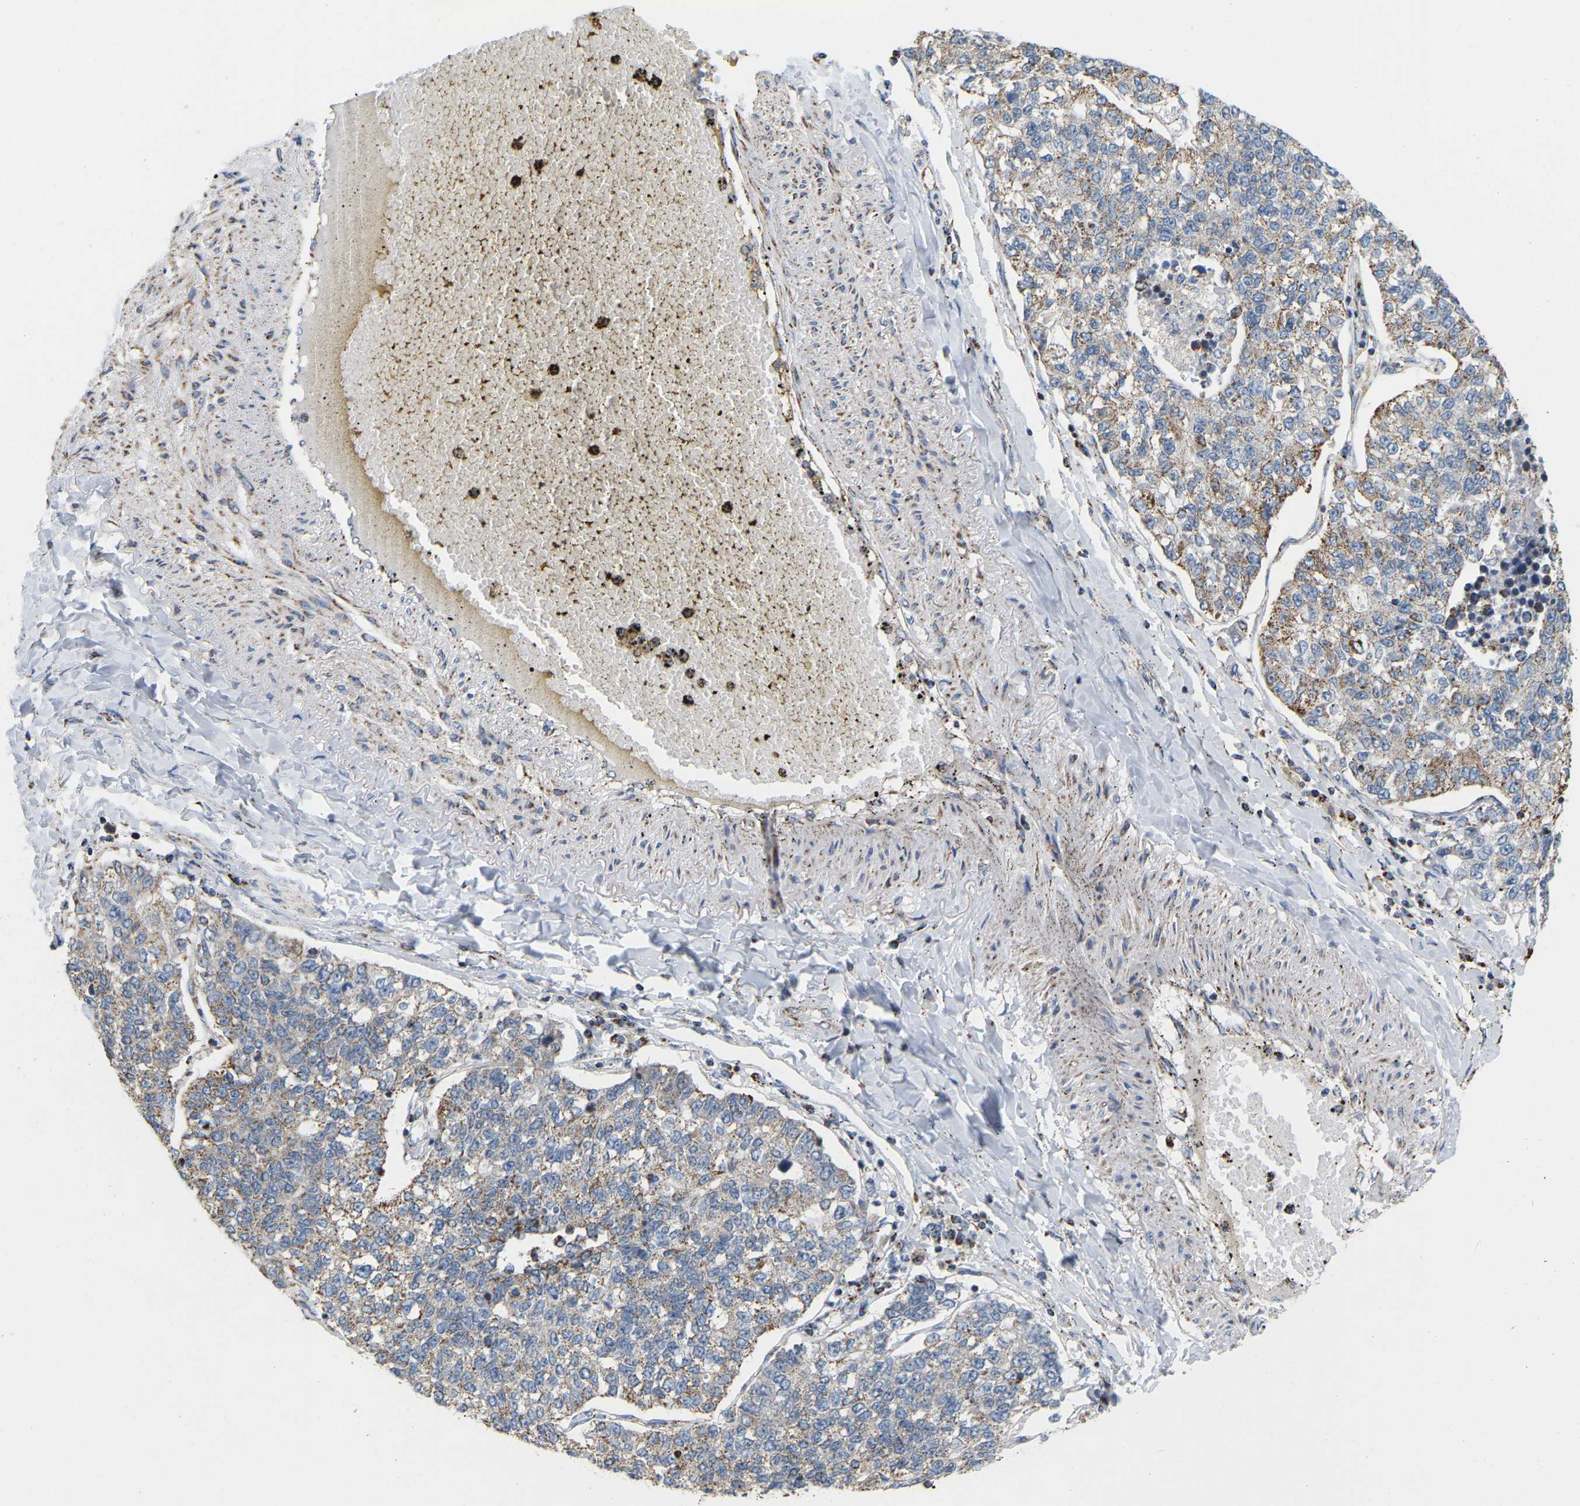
{"staining": {"intensity": "weak", "quantity": ">75%", "location": "cytoplasmic/membranous"}, "tissue": "lung cancer", "cell_type": "Tumor cells", "image_type": "cancer", "snomed": [{"axis": "morphology", "description": "Adenocarcinoma, NOS"}, {"axis": "topography", "description": "Lung"}], "caption": "An image of human adenocarcinoma (lung) stained for a protein reveals weak cytoplasmic/membranous brown staining in tumor cells. (DAB = brown stain, brightfield microscopy at high magnification).", "gene": "CBLB", "patient": {"sex": "male", "age": 49}}